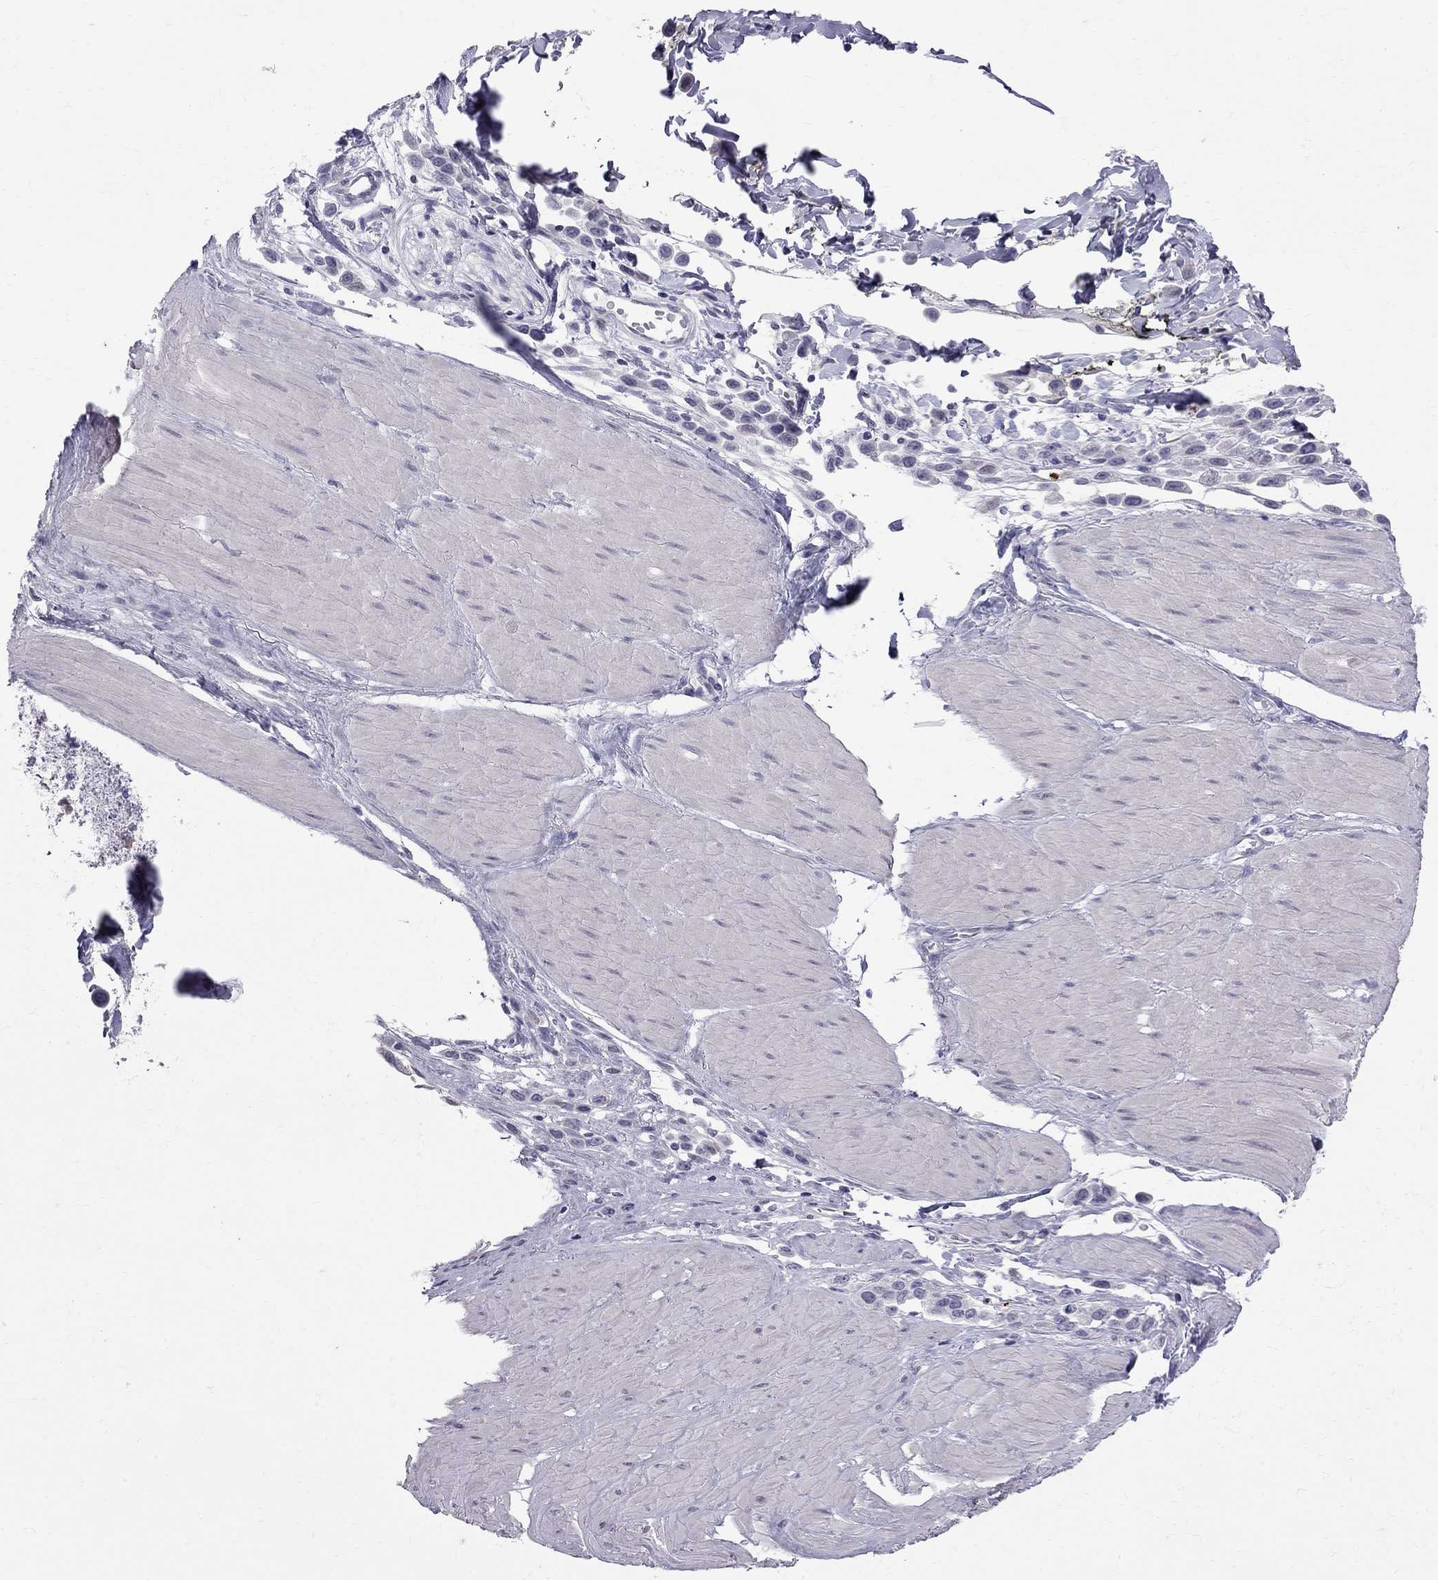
{"staining": {"intensity": "negative", "quantity": "none", "location": "none"}, "tissue": "stomach cancer", "cell_type": "Tumor cells", "image_type": "cancer", "snomed": [{"axis": "morphology", "description": "Adenocarcinoma, NOS"}, {"axis": "topography", "description": "Stomach"}], "caption": "DAB immunohistochemical staining of human adenocarcinoma (stomach) exhibits no significant staining in tumor cells.", "gene": "MUC15", "patient": {"sex": "male", "age": 47}}